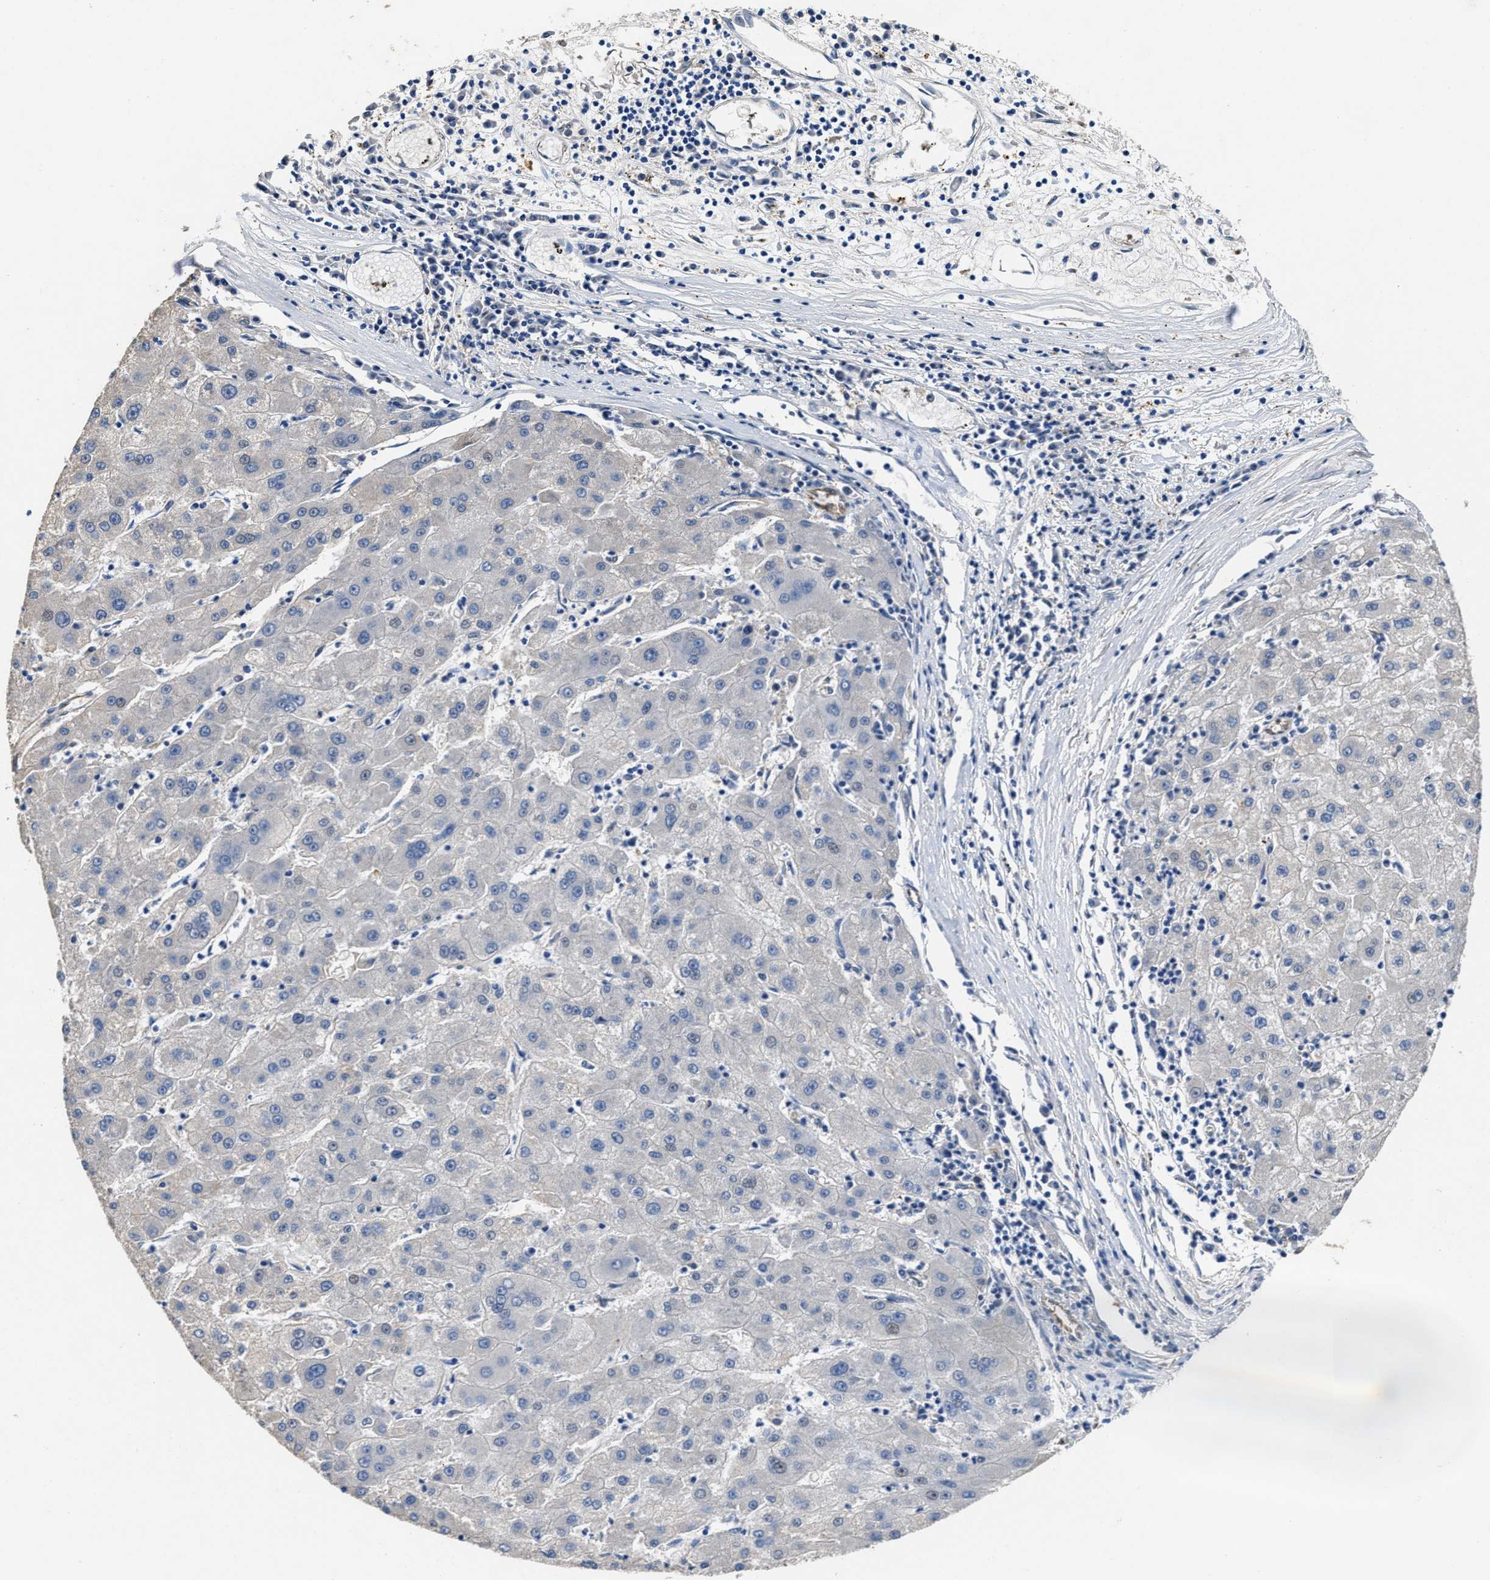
{"staining": {"intensity": "negative", "quantity": "none", "location": "none"}, "tissue": "liver cancer", "cell_type": "Tumor cells", "image_type": "cancer", "snomed": [{"axis": "morphology", "description": "Carcinoma, Hepatocellular, NOS"}, {"axis": "topography", "description": "Liver"}], "caption": "Photomicrograph shows no significant protein staining in tumor cells of liver cancer.", "gene": "PEG10", "patient": {"sex": "male", "age": 72}}